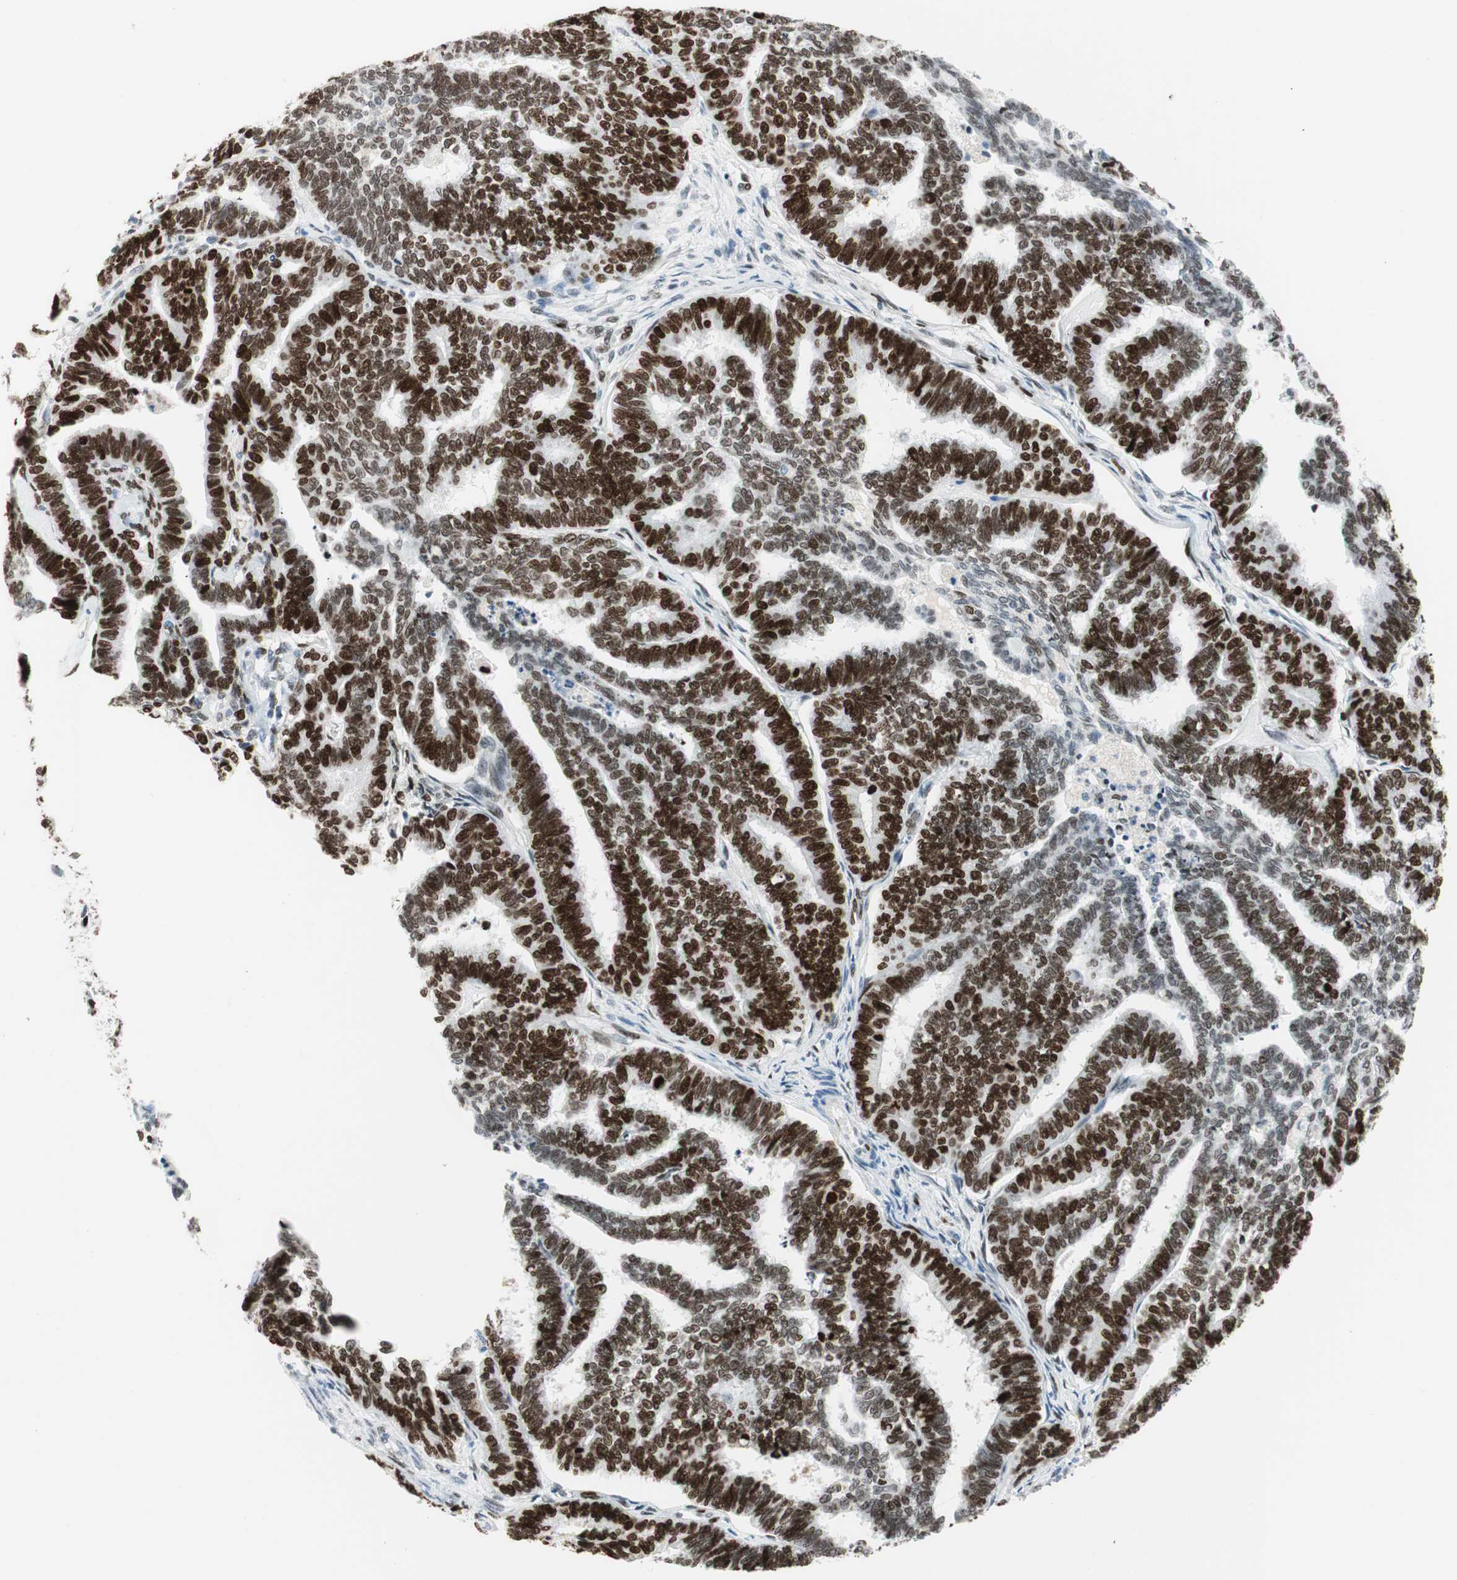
{"staining": {"intensity": "strong", "quantity": ">75%", "location": "nuclear"}, "tissue": "endometrial cancer", "cell_type": "Tumor cells", "image_type": "cancer", "snomed": [{"axis": "morphology", "description": "Adenocarcinoma, NOS"}, {"axis": "topography", "description": "Endometrium"}], "caption": "Endometrial cancer (adenocarcinoma) tissue shows strong nuclear positivity in approximately >75% of tumor cells, visualized by immunohistochemistry. (DAB = brown stain, brightfield microscopy at high magnification).", "gene": "EZH2", "patient": {"sex": "female", "age": 70}}